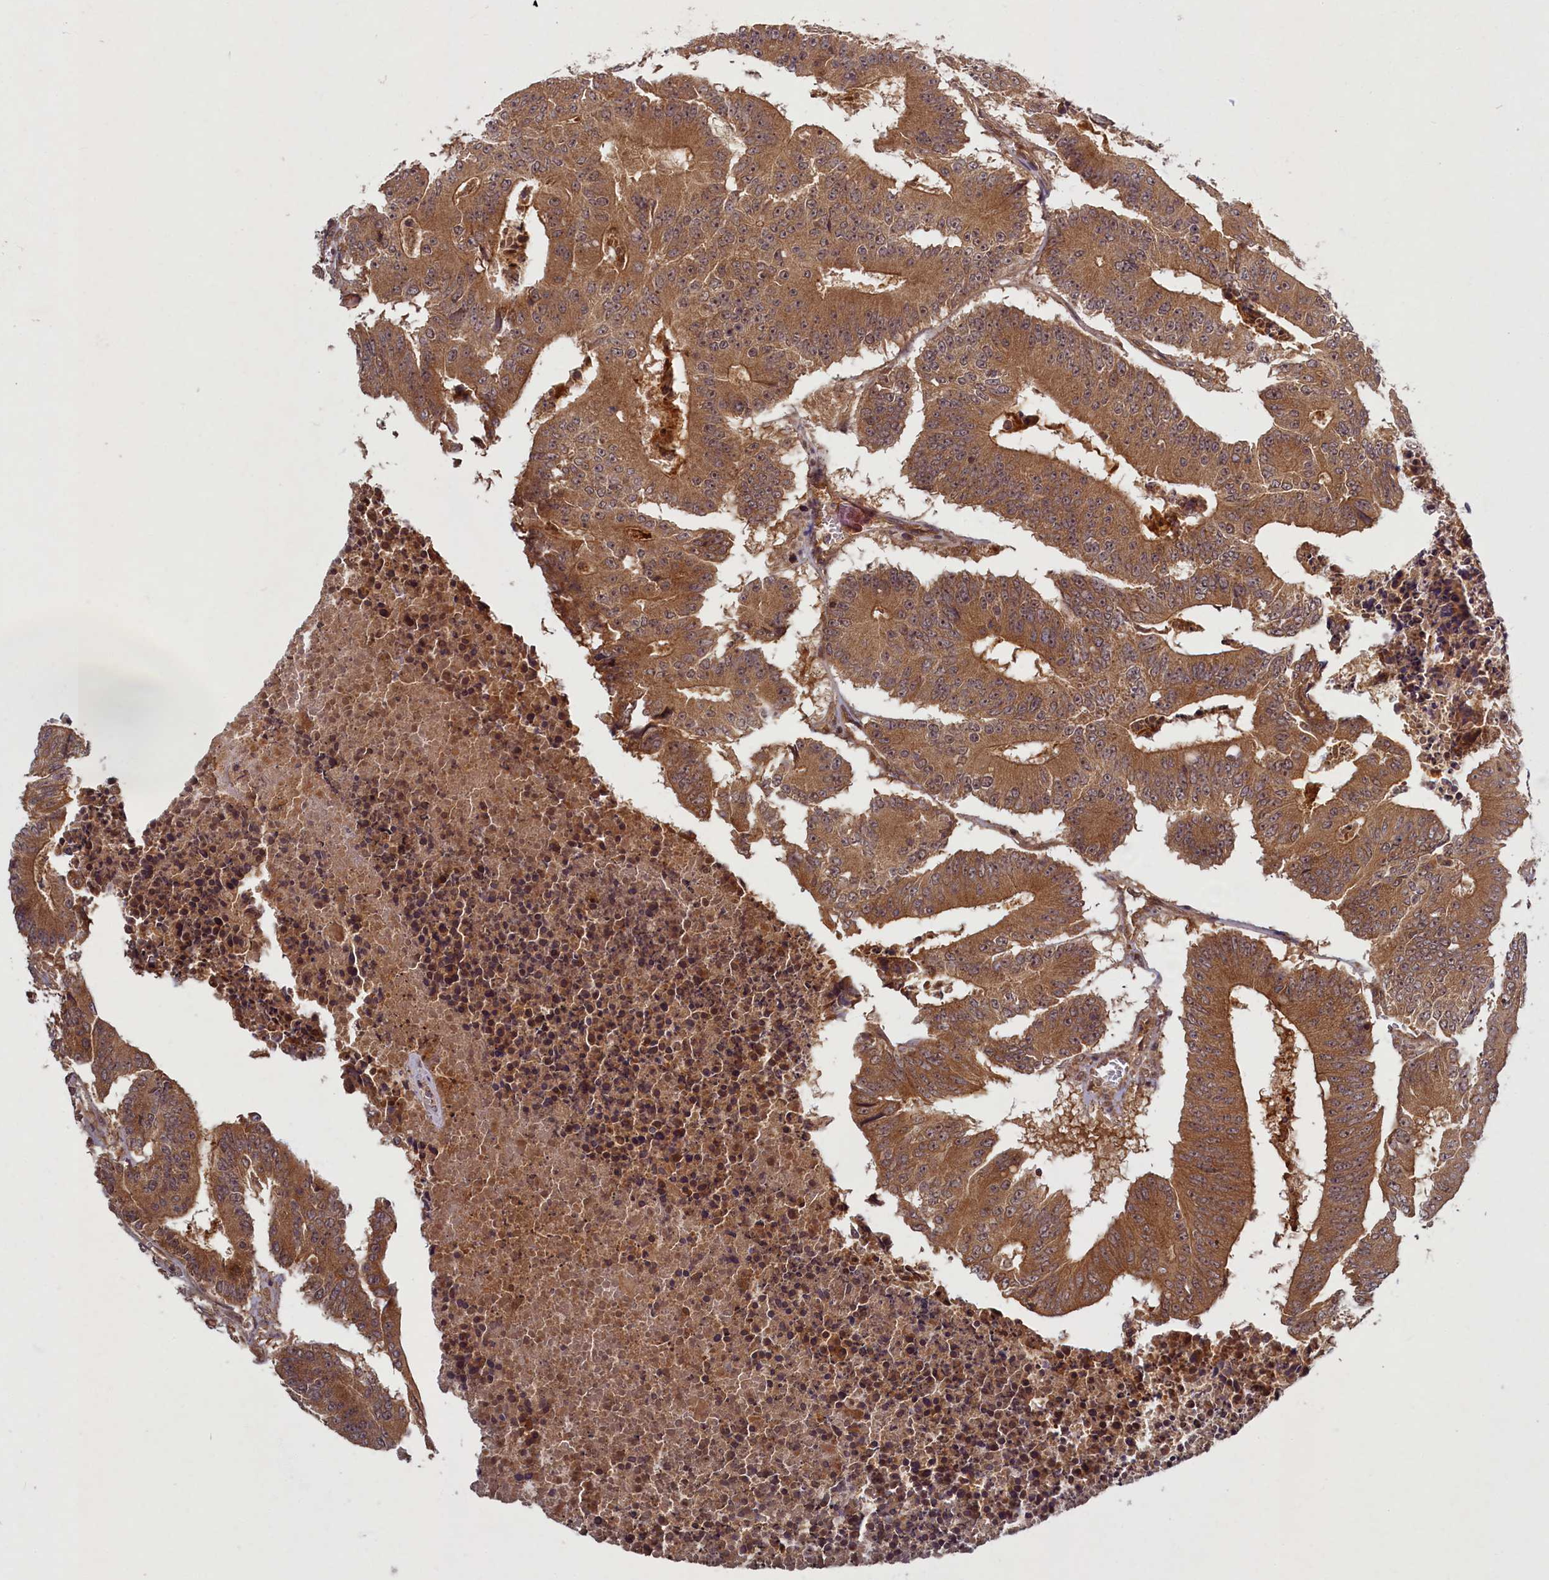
{"staining": {"intensity": "moderate", "quantity": ">75%", "location": "cytoplasmic/membranous,nuclear"}, "tissue": "colorectal cancer", "cell_type": "Tumor cells", "image_type": "cancer", "snomed": [{"axis": "morphology", "description": "Adenocarcinoma, NOS"}, {"axis": "topography", "description": "Colon"}], "caption": "A medium amount of moderate cytoplasmic/membranous and nuclear staining is appreciated in about >75% of tumor cells in colorectal adenocarcinoma tissue. Using DAB (brown) and hematoxylin (blue) stains, captured at high magnification using brightfield microscopy.", "gene": "BICD1", "patient": {"sex": "male", "age": 87}}